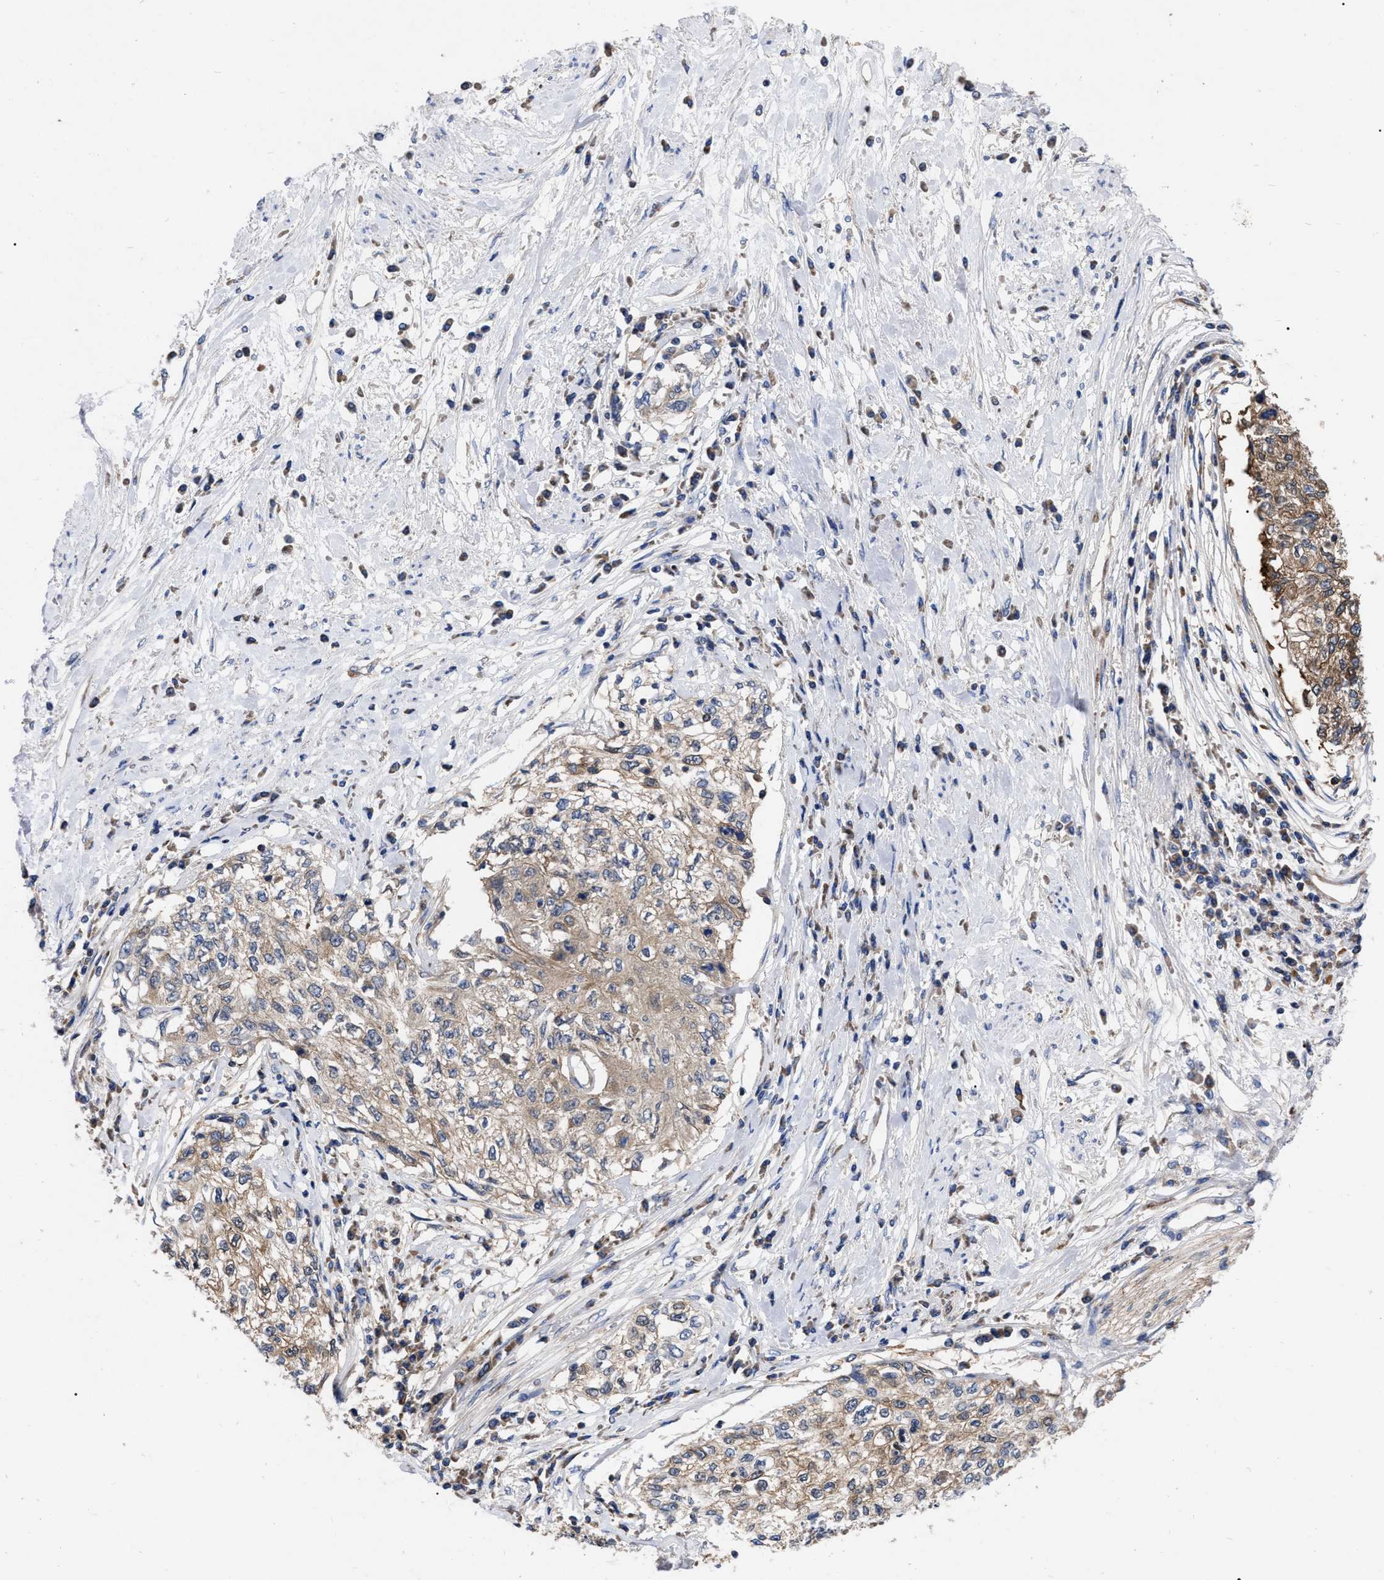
{"staining": {"intensity": "weak", "quantity": ">75%", "location": "cytoplasmic/membranous"}, "tissue": "cervical cancer", "cell_type": "Tumor cells", "image_type": "cancer", "snomed": [{"axis": "morphology", "description": "Squamous cell carcinoma, NOS"}, {"axis": "topography", "description": "Cervix"}], "caption": "A micrograph of cervical cancer (squamous cell carcinoma) stained for a protein shows weak cytoplasmic/membranous brown staining in tumor cells.", "gene": "CDKN2C", "patient": {"sex": "female", "age": 57}}